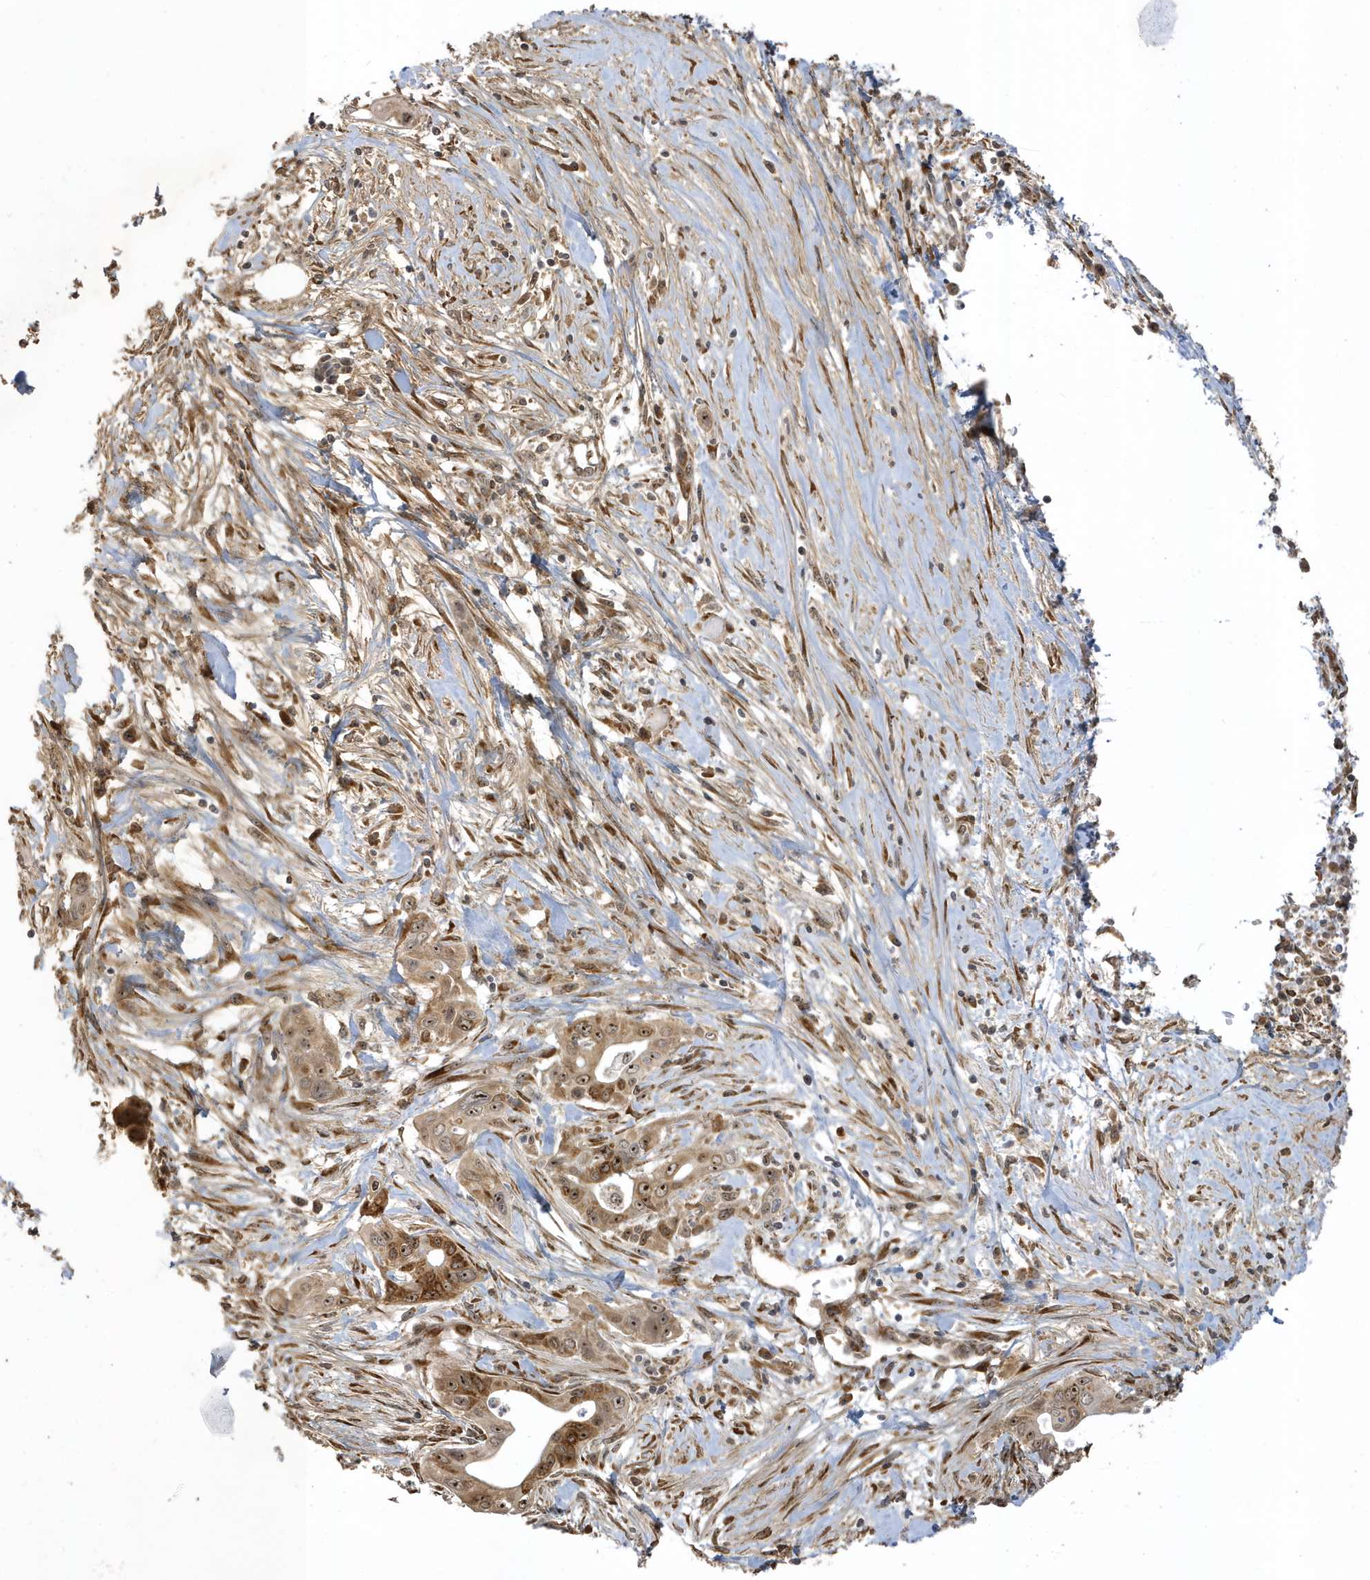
{"staining": {"intensity": "moderate", "quantity": ">75%", "location": "cytoplasmic/membranous,nuclear"}, "tissue": "pancreatic cancer", "cell_type": "Tumor cells", "image_type": "cancer", "snomed": [{"axis": "morphology", "description": "Adenocarcinoma, NOS"}, {"axis": "topography", "description": "Pancreas"}], "caption": "Brown immunohistochemical staining in human pancreatic cancer shows moderate cytoplasmic/membranous and nuclear staining in about >75% of tumor cells. Nuclei are stained in blue.", "gene": "ECM2", "patient": {"sex": "male", "age": 58}}